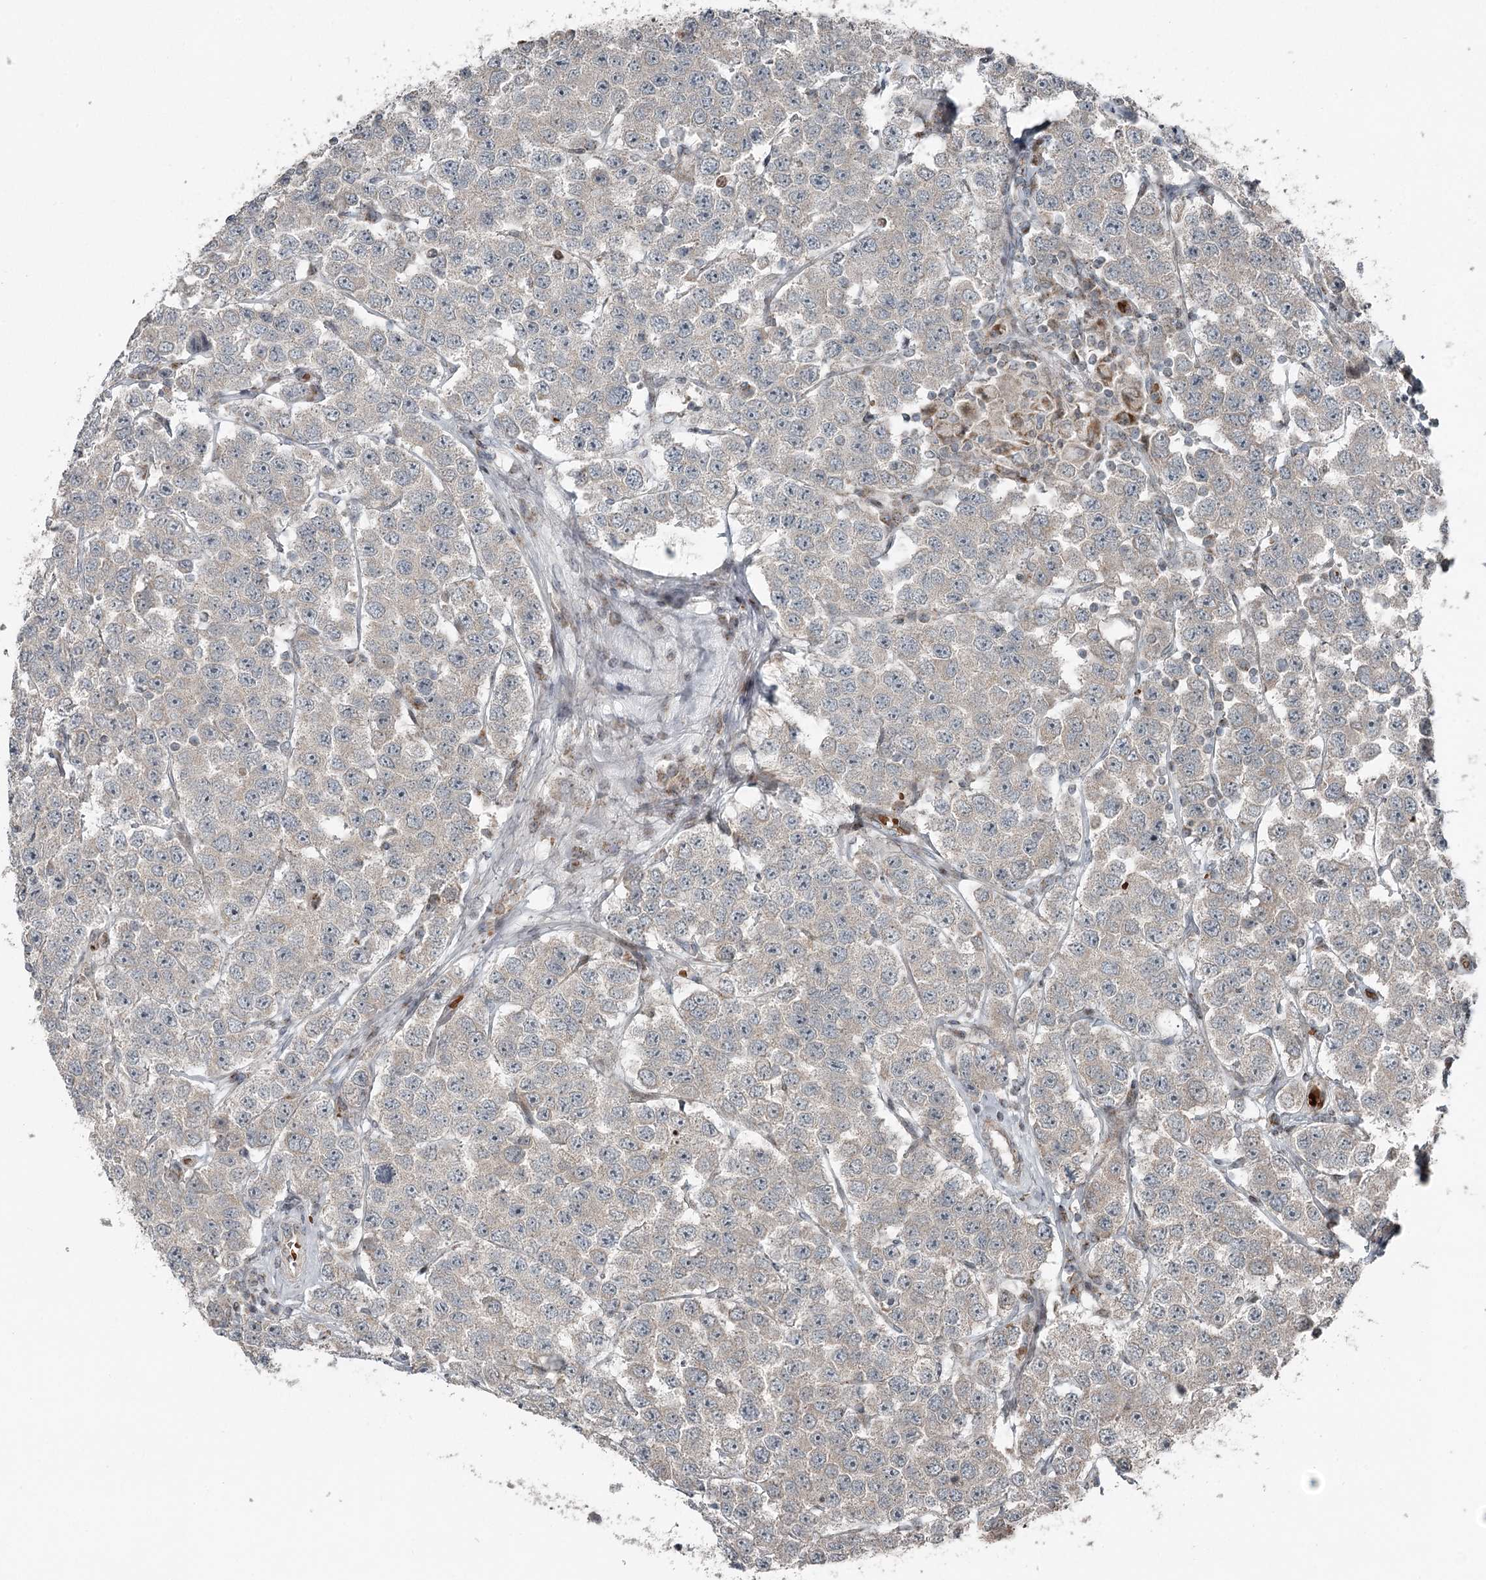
{"staining": {"intensity": "negative", "quantity": "none", "location": "none"}, "tissue": "testis cancer", "cell_type": "Tumor cells", "image_type": "cancer", "snomed": [{"axis": "morphology", "description": "Seminoma, NOS"}, {"axis": "topography", "description": "Testis"}], "caption": "IHC of human testis cancer (seminoma) shows no staining in tumor cells.", "gene": "RASSF8", "patient": {"sex": "male", "age": 28}}